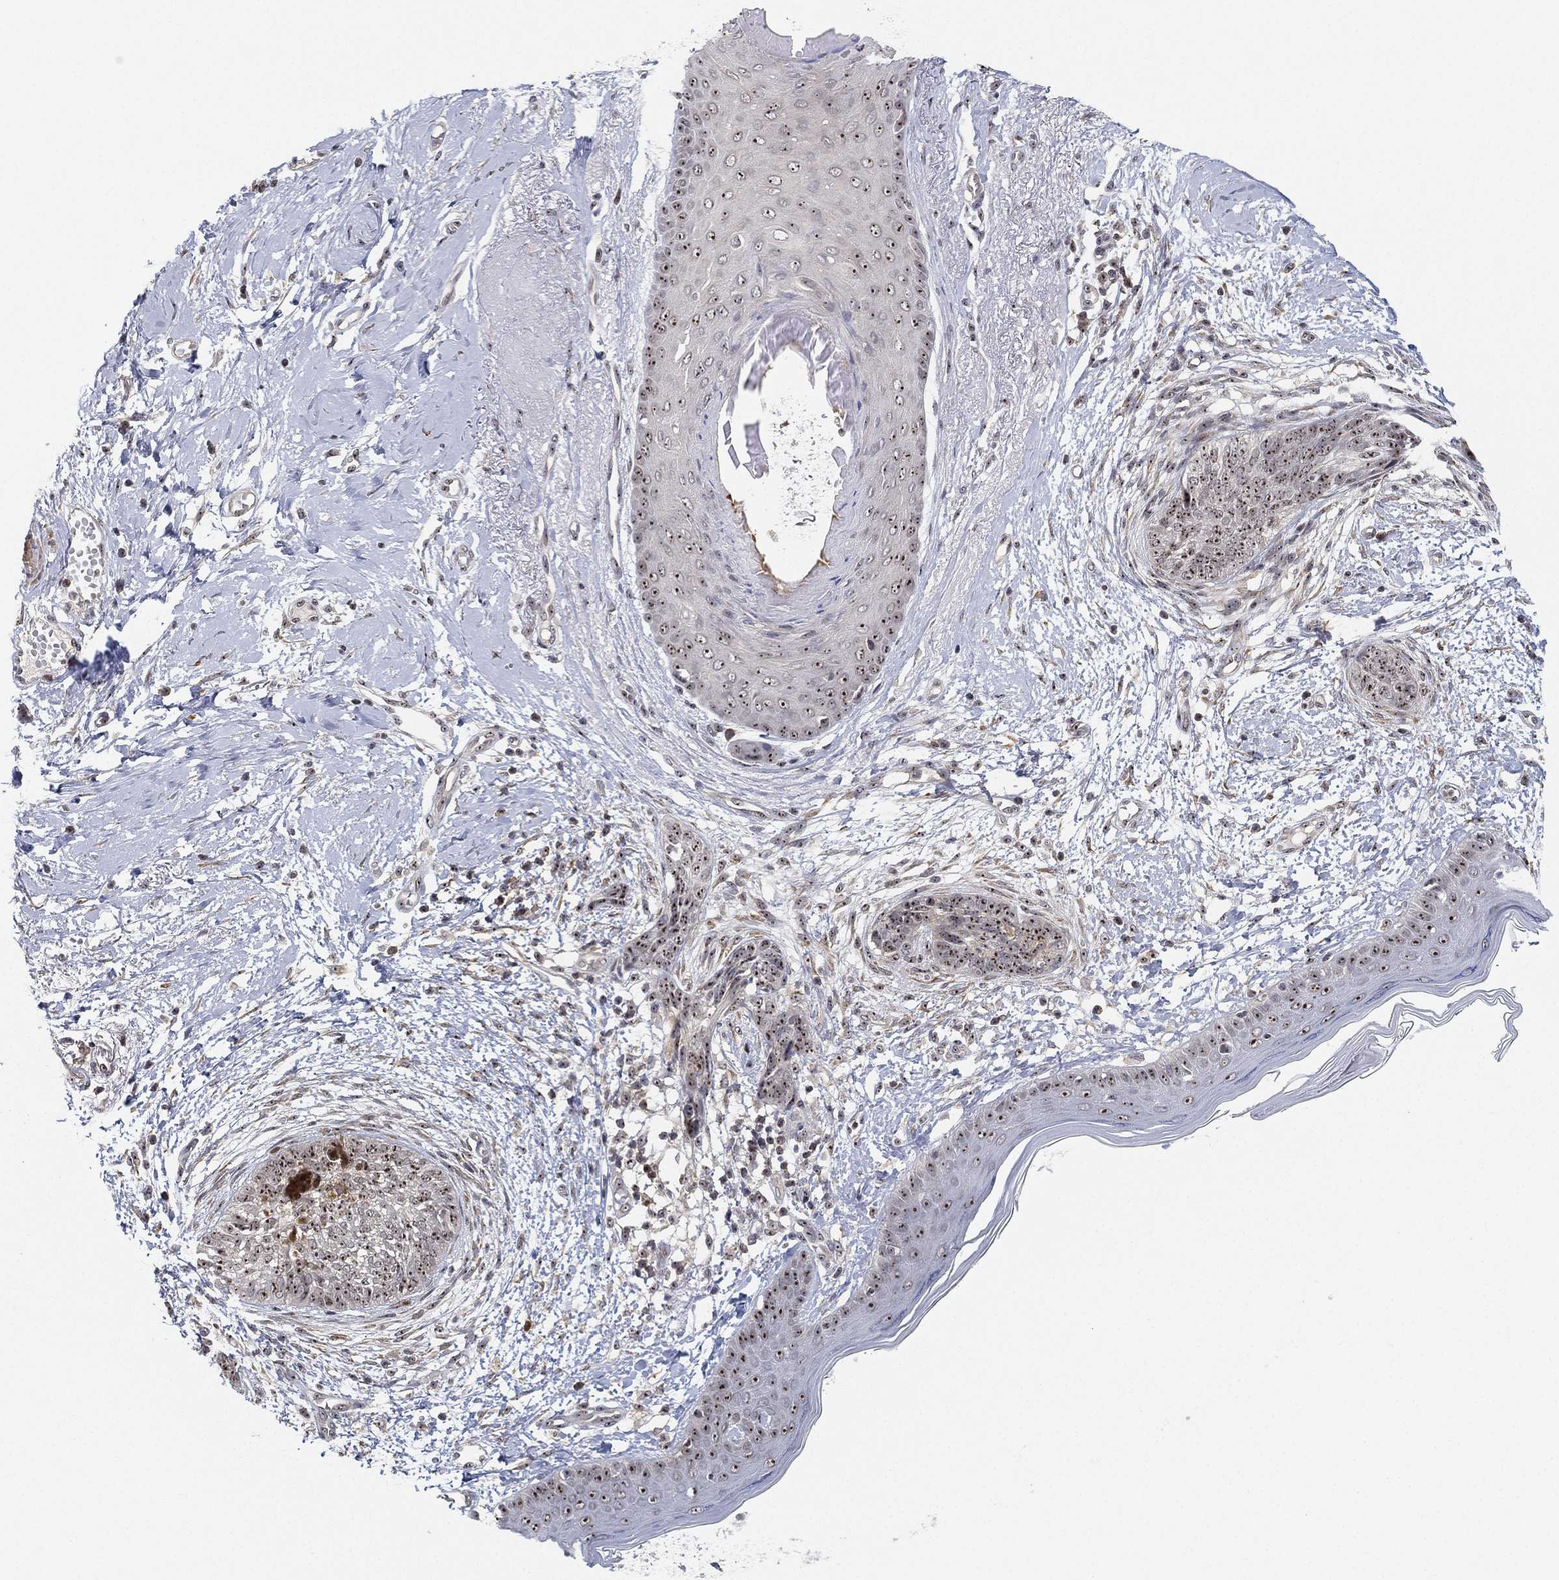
{"staining": {"intensity": "strong", "quantity": ">75%", "location": "nuclear"}, "tissue": "skin cancer", "cell_type": "Tumor cells", "image_type": "cancer", "snomed": [{"axis": "morphology", "description": "Normal tissue, NOS"}, {"axis": "morphology", "description": "Basal cell carcinoma"}, {"axis": "topography", "description": "Skin"}], "caption": "Strong nuclear positivity is present in about >75% of tumor cells in skin cancer.", "gene": "PPP1R16B", "patient": {"sex": "male", "age": 84}}